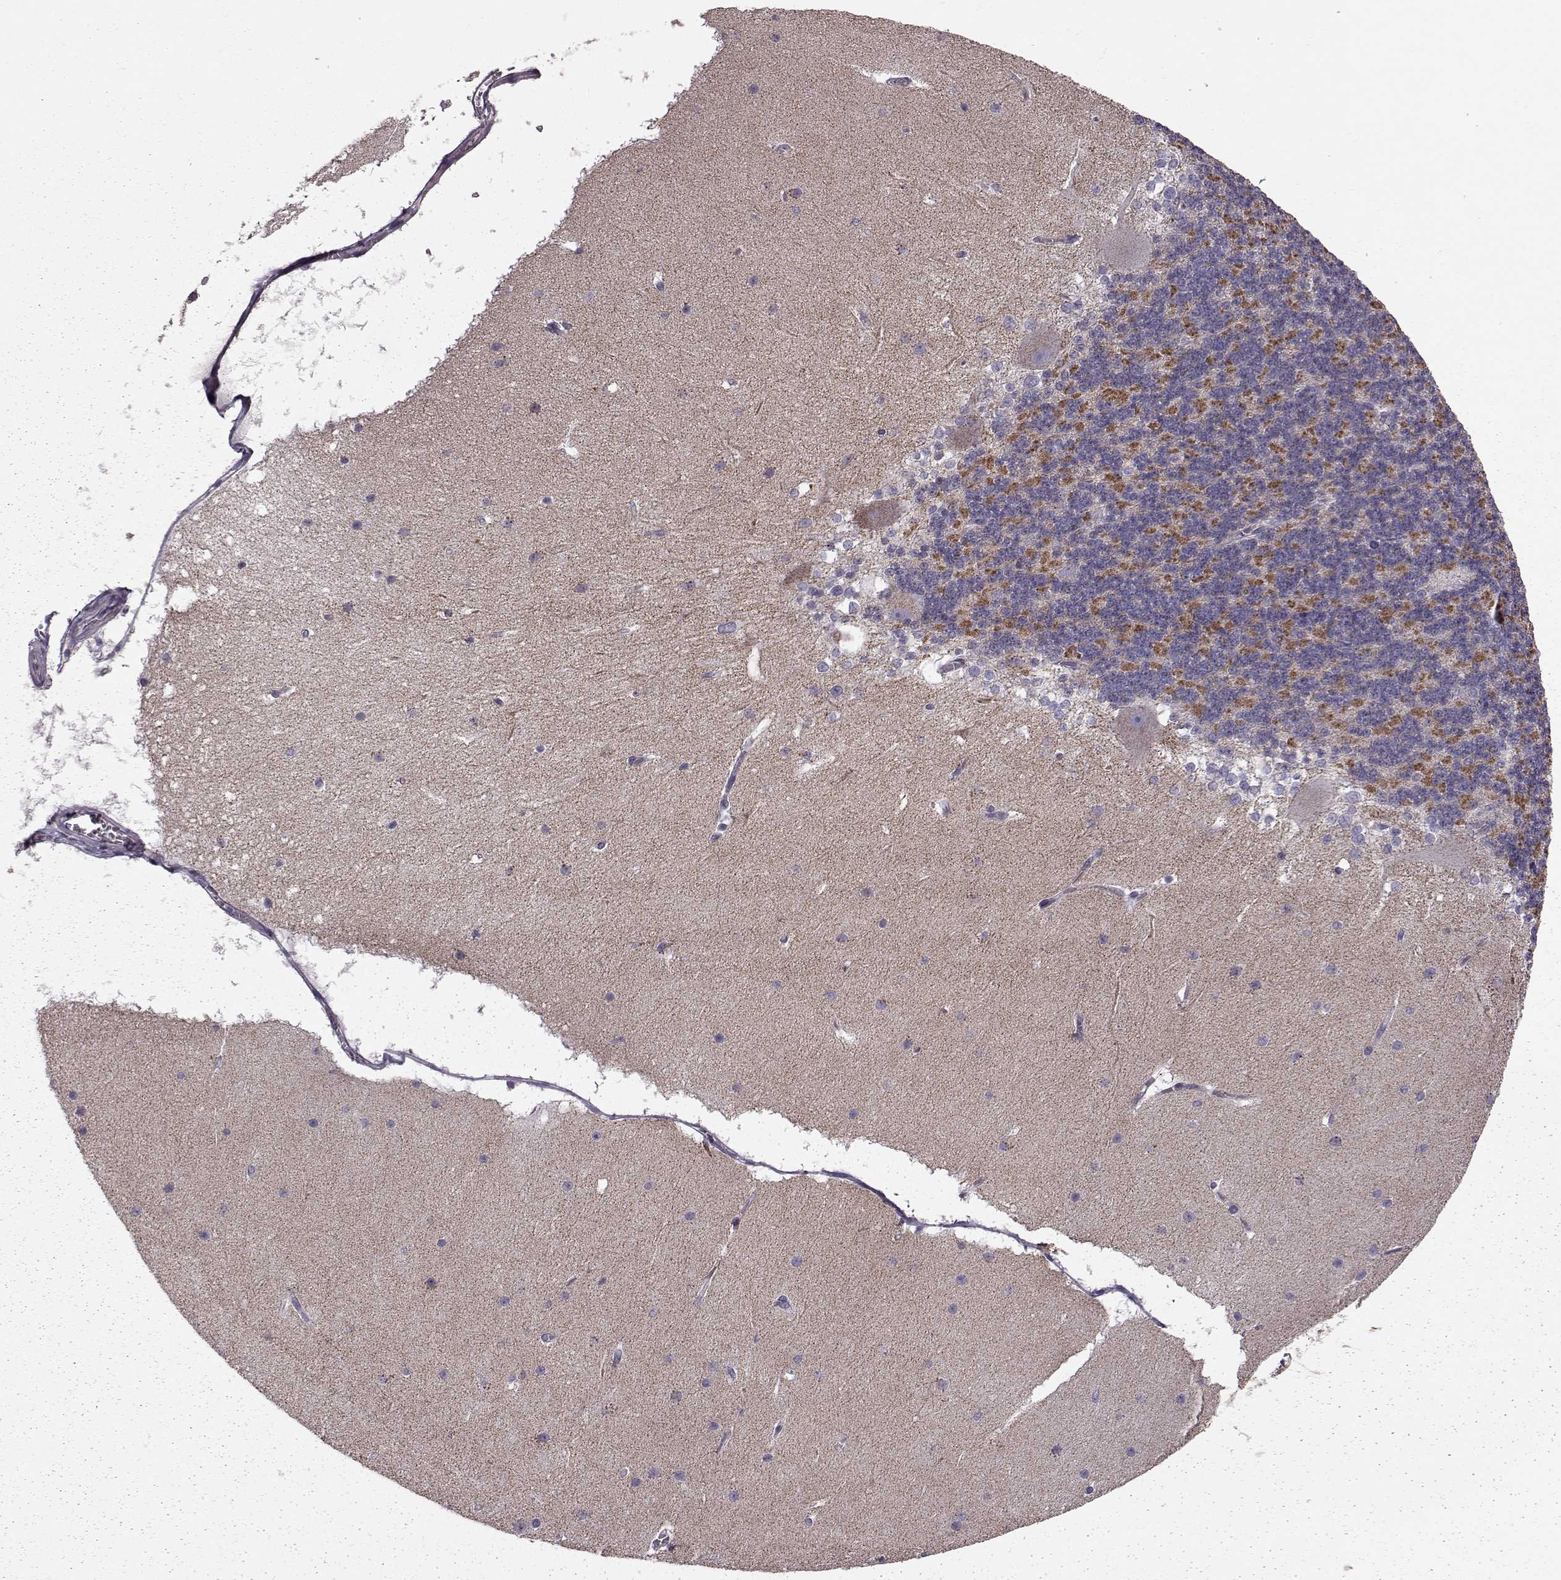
{"staining": {"intensity": "strong", "quantity": "<25%", "location": "cytoplasmic/membranous"}, "tissue": "cerebellum", "cell_type": "Cells in granular layer", "image_type": "normal", "snomed": [{"axis": "morphology", "description": "Normal tissue, NOS"}, {"axis": "topography", "description": "Cerebellum"}], "caption": "Approximately <25% of cells in granular layer in unremarkable cerebellum display strong cytoplasmic/membranous protein expression as visualized by brown immunohistochemical staining.", "gene": "ATP5MF", "patient": {"sex": "female", "age": 19}}